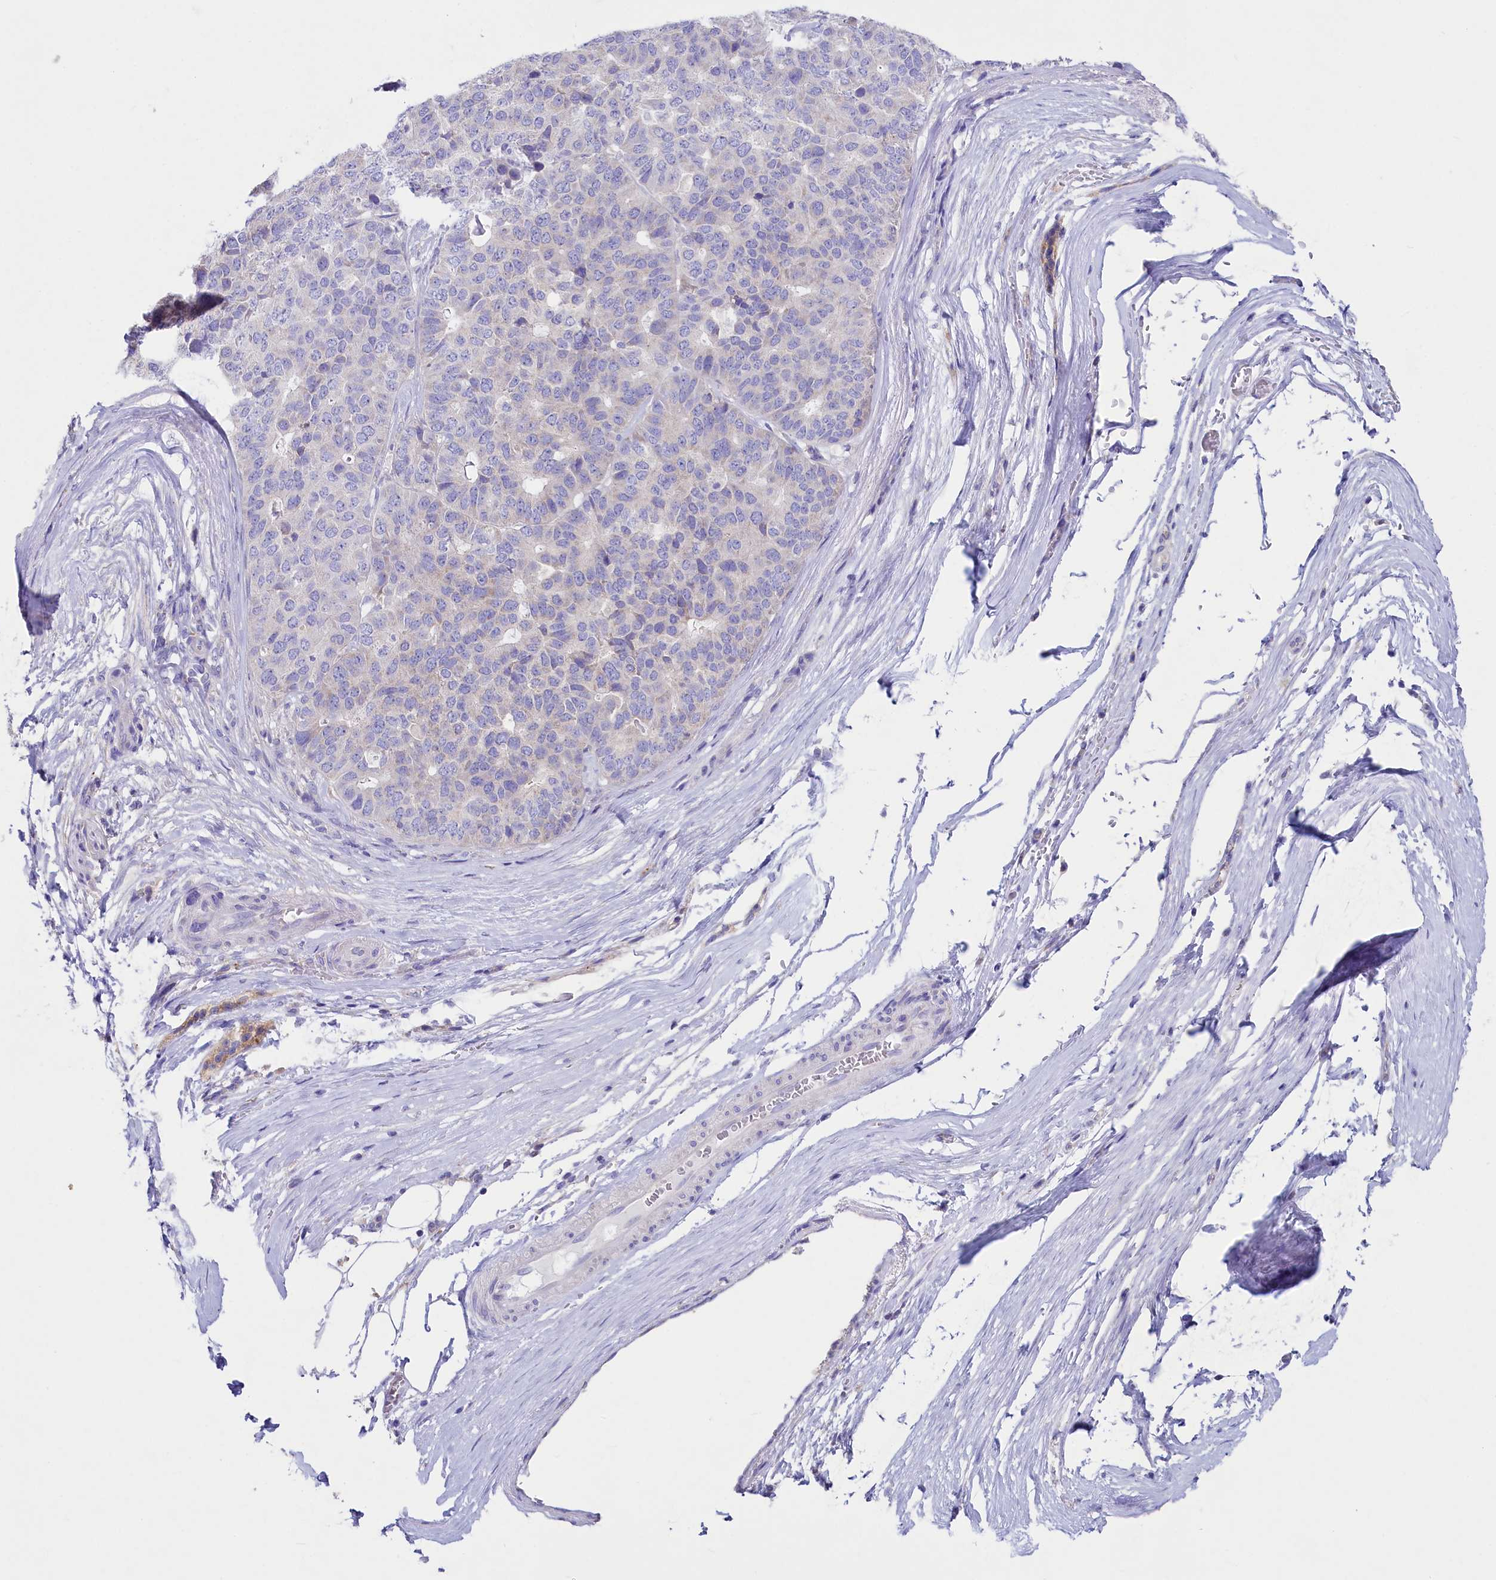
{"staining": {"intensity": "negative", "quantity": "none", "location": "none"}, "tissue": "pancreatic cancer", "cell_type": "Tumor cells", "image_type": "cancer", "snomed": [{"axis": "morphology", "description": "Adenocarcinoma, NOS"}, {"axis": "topography", "description": "Pancreas"}], "caption": "Protein analysis of pancreatic adenocarcinoma displays no significant positivity in tumor cells.", "gene": "VPS26B", "patient": {"sex": "male", "age": 50}}